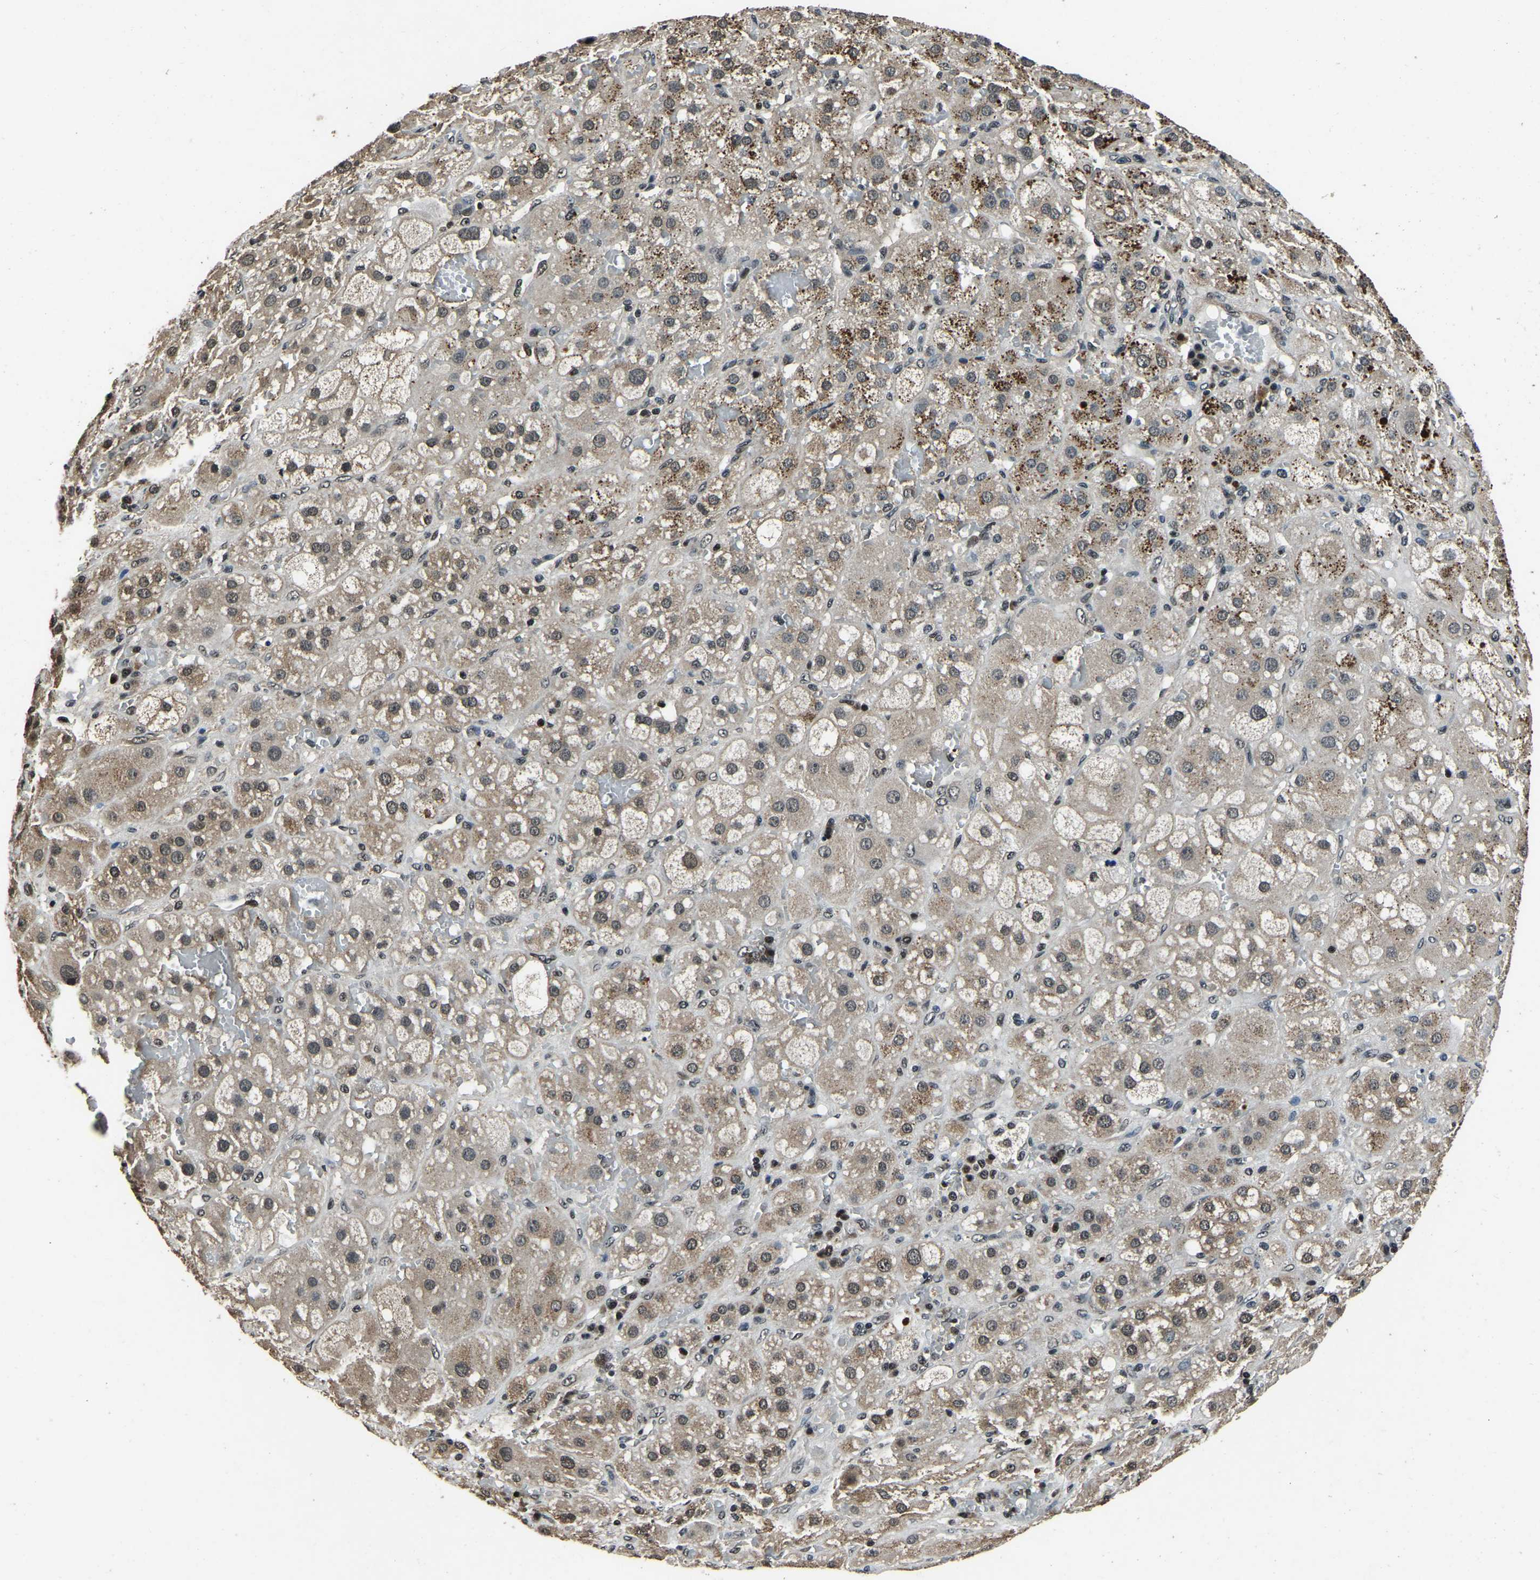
{"staining": {"intensity": "moderate", "quantity": ">75%", "location": "cytoplasmic/membranous,nuclear"}, "tissue": "adrenal gland", "cell_type": "Glandular cells", "image_type": "normal", "snomed": [{"axis": "morphology", "description": "Normal tissue, NOS"}, {"axis": "topography", "description": "Adrenal gland"}], "caption": "IHC of benign adrenal gland shows medium levels of moderate cytoplasmic/membranous,nuclear positivity in about >75% of glandular cells. The staining was performed using DAB (3,3'-diaminobenzidine), with brown indicating positive protein expression. Nuclei are stained blue with hematoxylin.", "gene": "ANKIB1", "patient": {"sex": "female", "age": 47}}